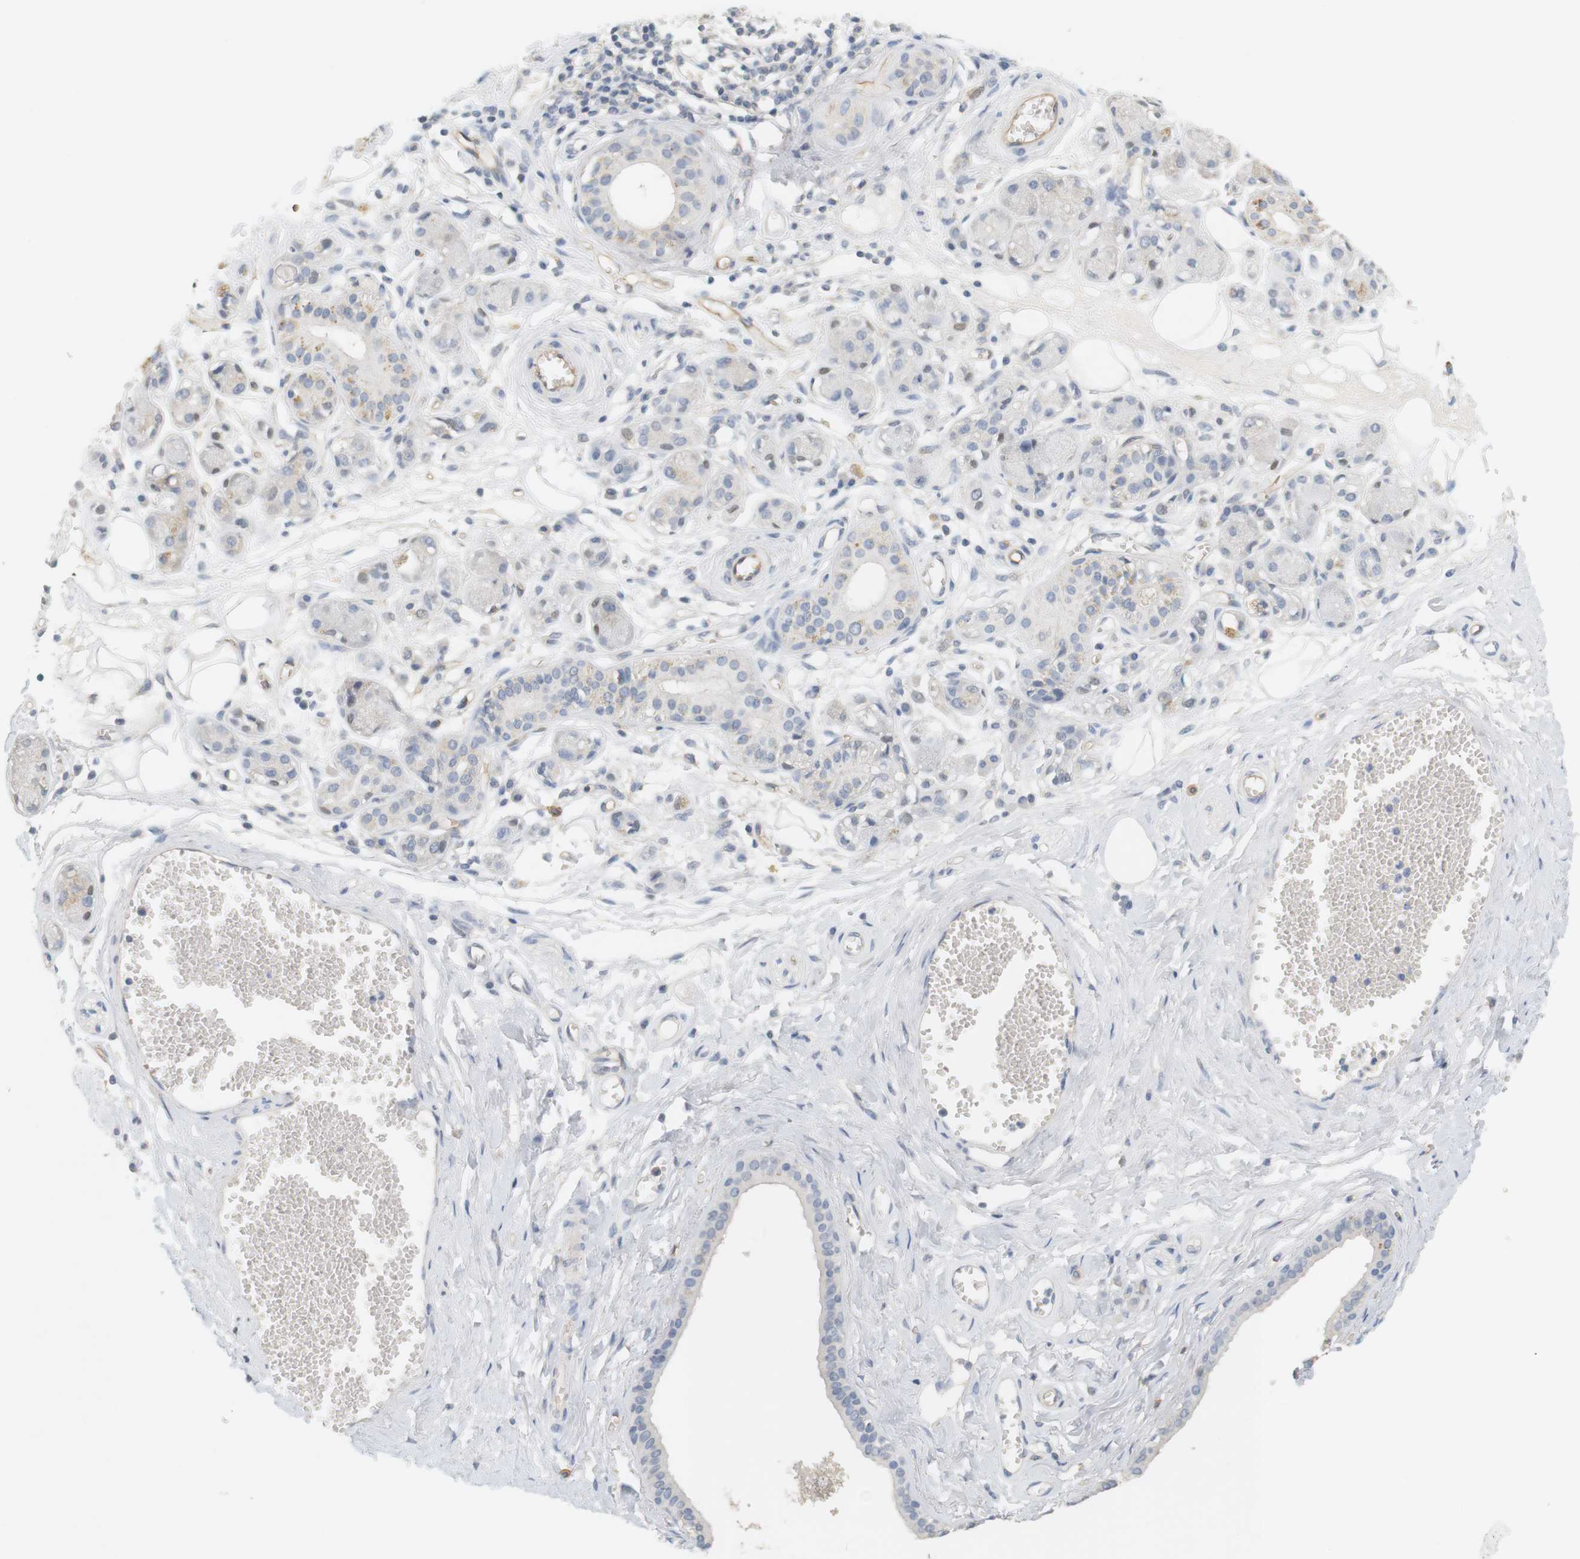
{"staining": {"intensity": "negative", "quantity": "none", "location": "none"}, "tissue": "adipose tissue", "cell_type": "Adipocytes", "image_type": "normal", "snomed": [{"axis": "morphology", "description": "Normal tissue, NOS"}, {"axis": "morphology", "description": "Inflammation, NOS"}, {"axis": "topography", "description": "Salivary gland"}, {"axis": "topography", "description": "Peripheral nerve tissue"}], "caption": "A micrograph of human adipose tissue is negative for staining in adipocytes. (Immunohistochemistry, brightfield microscopy, high magnification).", "gene": "OSR1", "patient": {"sex": "female", "age": 75}}